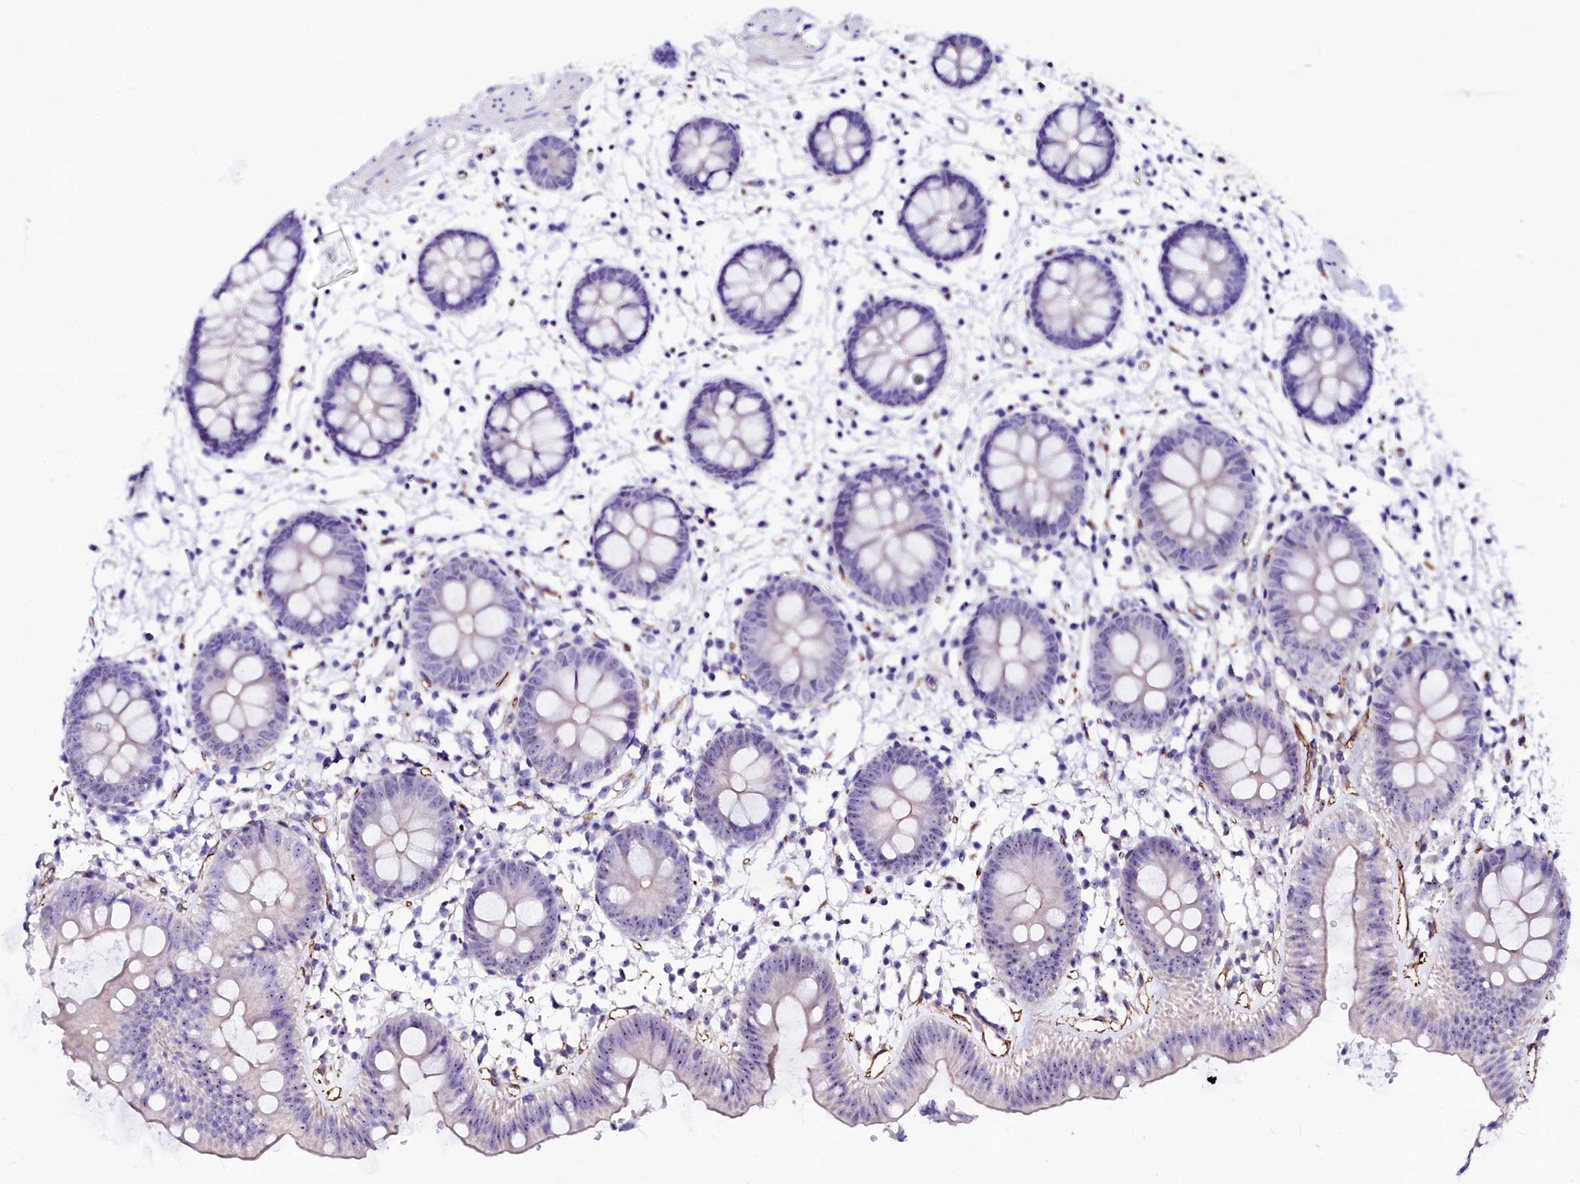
{"staining": {"intensity": "negative", "quantity": "none", "location": "none"}, "tissue": "colon", "cell_type": "Endothelial cells", "image_type": "normal", "snomed": [{"axis": "morphology", "description": "Normal tissue, NOS"}, {"axis": "topography", "description": "Colon"}], "caption": "Immunohistochemistry of benign colon demonstrates no expression in endothelial cells.", "gene": "SFR1", "patient": {"sex": "male", "age": 56}}